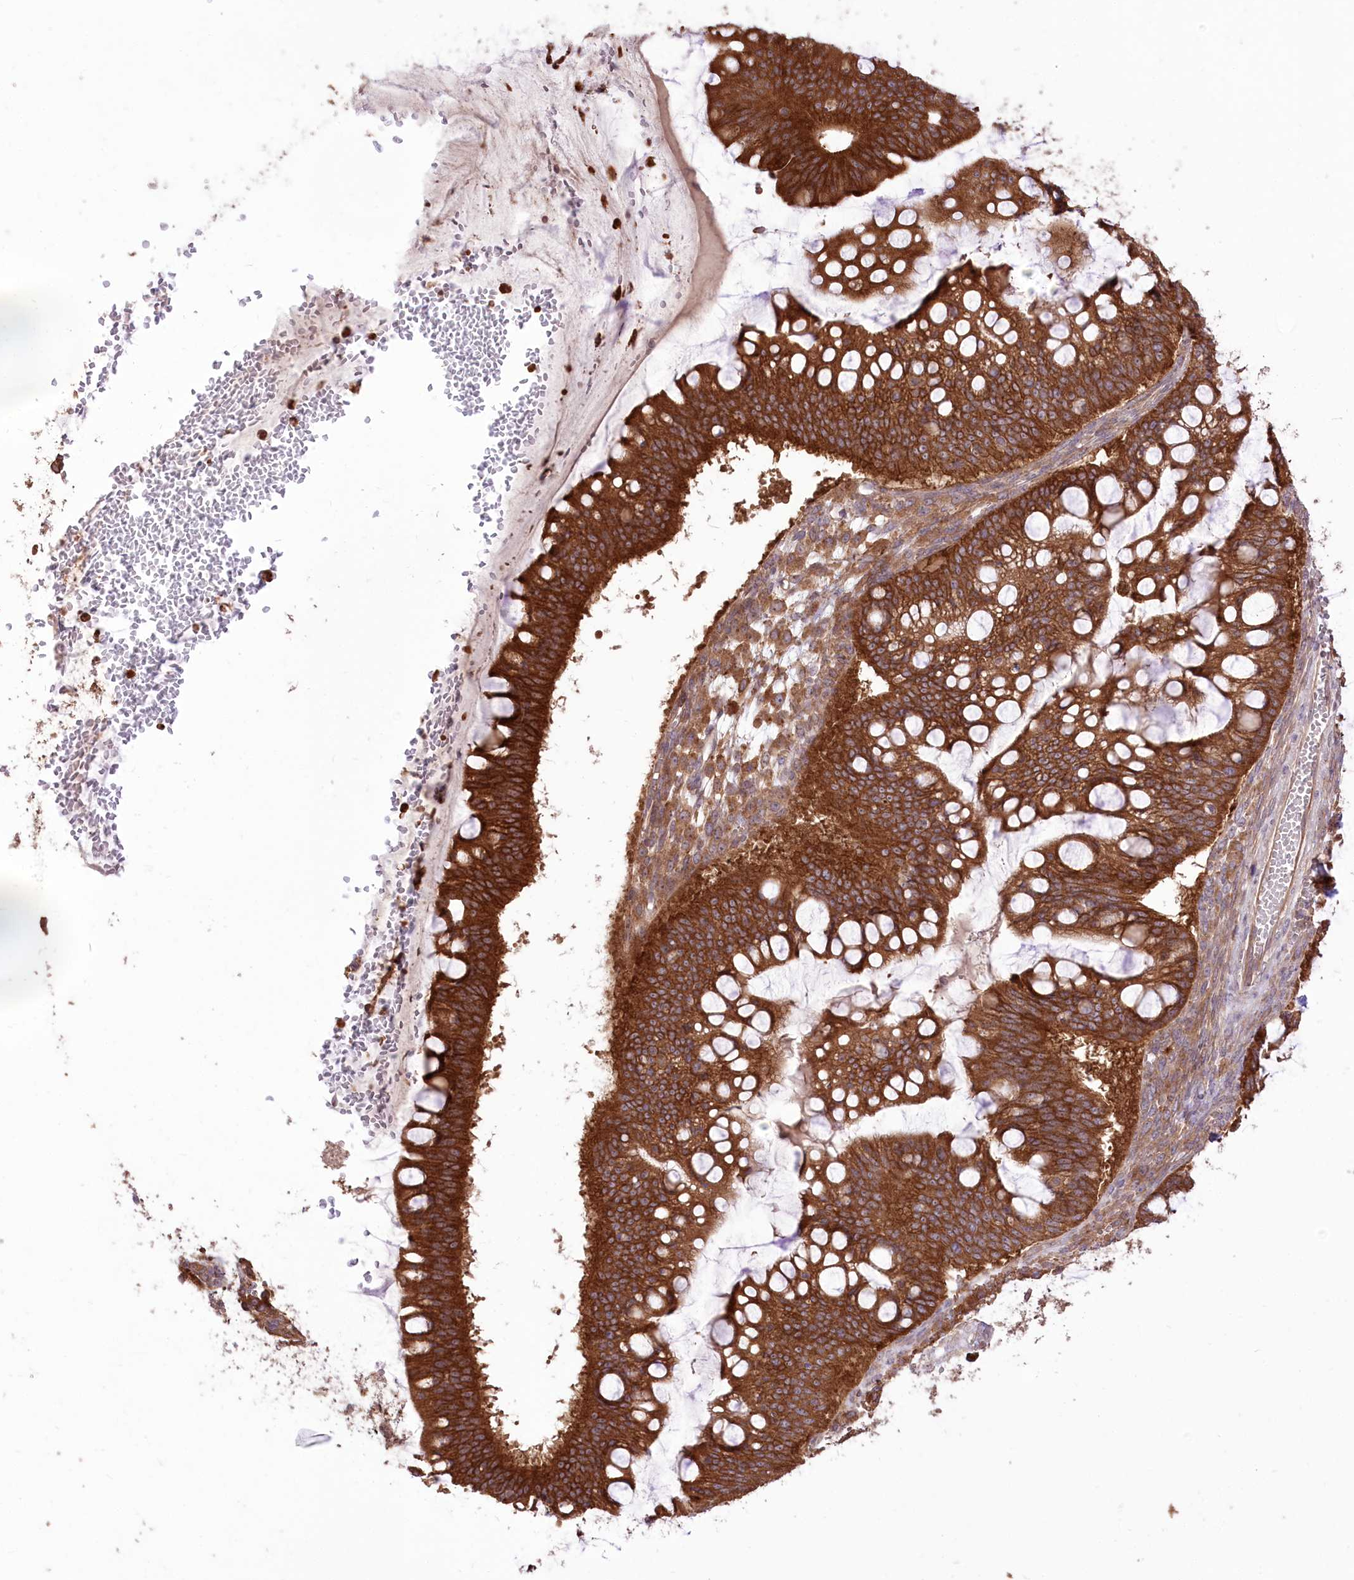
{"staining": {"intensity": "strong", "quantity": ">75%", "location": "cytoplasmic/membranous"}, "tissue": "ovarian cancer", "cell_type": "Tumor cells", "image_type": "cancer", "snomed": [{"axis": "morphology", "description": "Cystadenocarcinoma, mucinous, NOS"}, {"axis": "topography", "description": "Ovary"}], "caption": "About >75% of tumor cells in ovarian cancer (mucinous cystadenocarcinoma) display strong cytoplasmic/membranous protein expression as visualized by brown immunohistochemical staining.", "gene": "XYLB", "patient": {"sex": "female", "age": 73}}